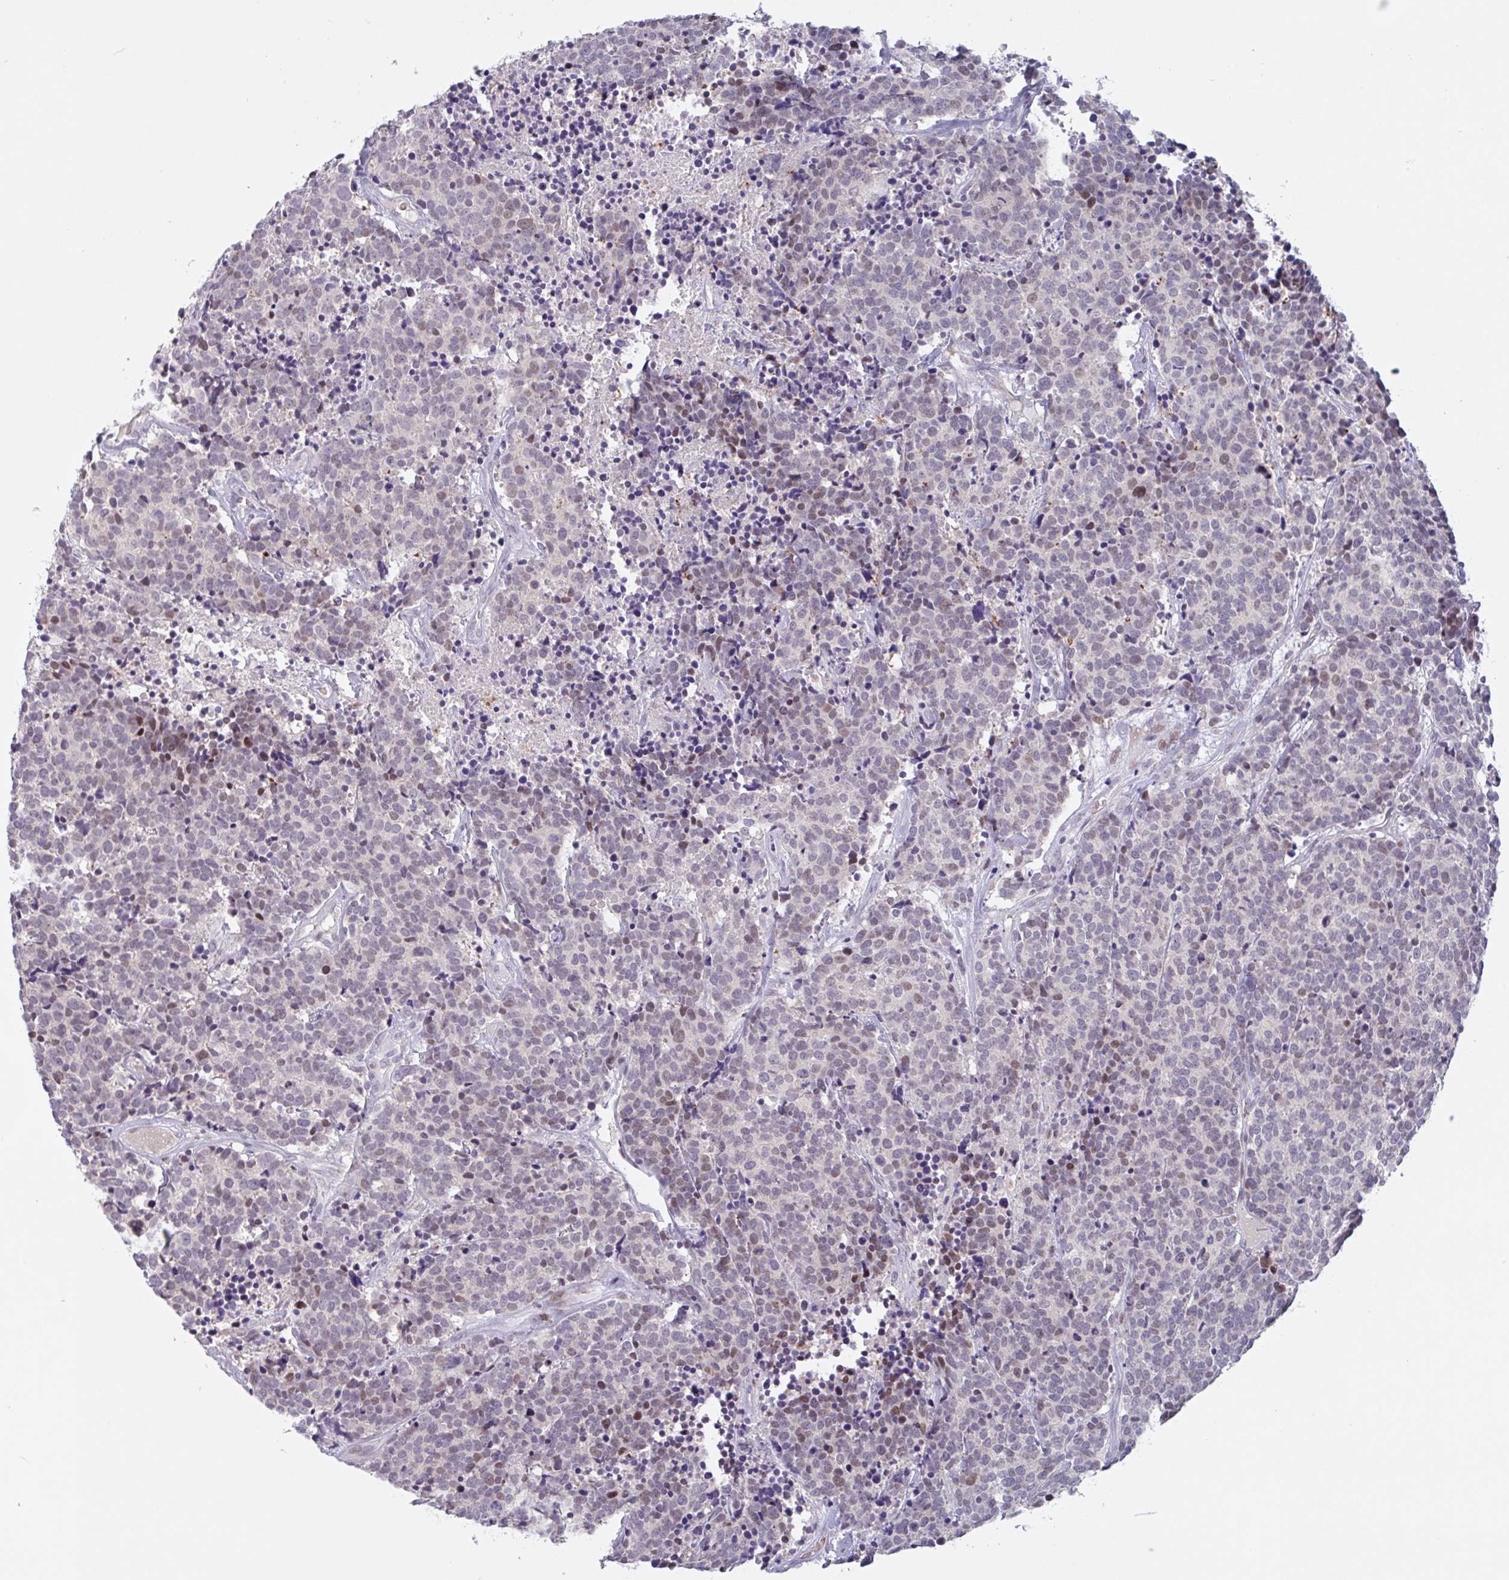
{"staining": {"intensity": "weak", "quantity": "<25%", "location": "nuclear"}, "tissue": "carcinoid", "cell_type": "Tumor cells", "image_type": "cancer", "snomed": [{"axis": "morphology", "description": "Carcinoid, malignant, NOS"}, {"axis": "topography", "description": "Skin"}], "caption": "Carcinoid stained for a protein using immunohistochemistry demonstrates no positivity tumor cells.", "gene": "RHAG", "patient": {"sex": "female", "age": 79}}